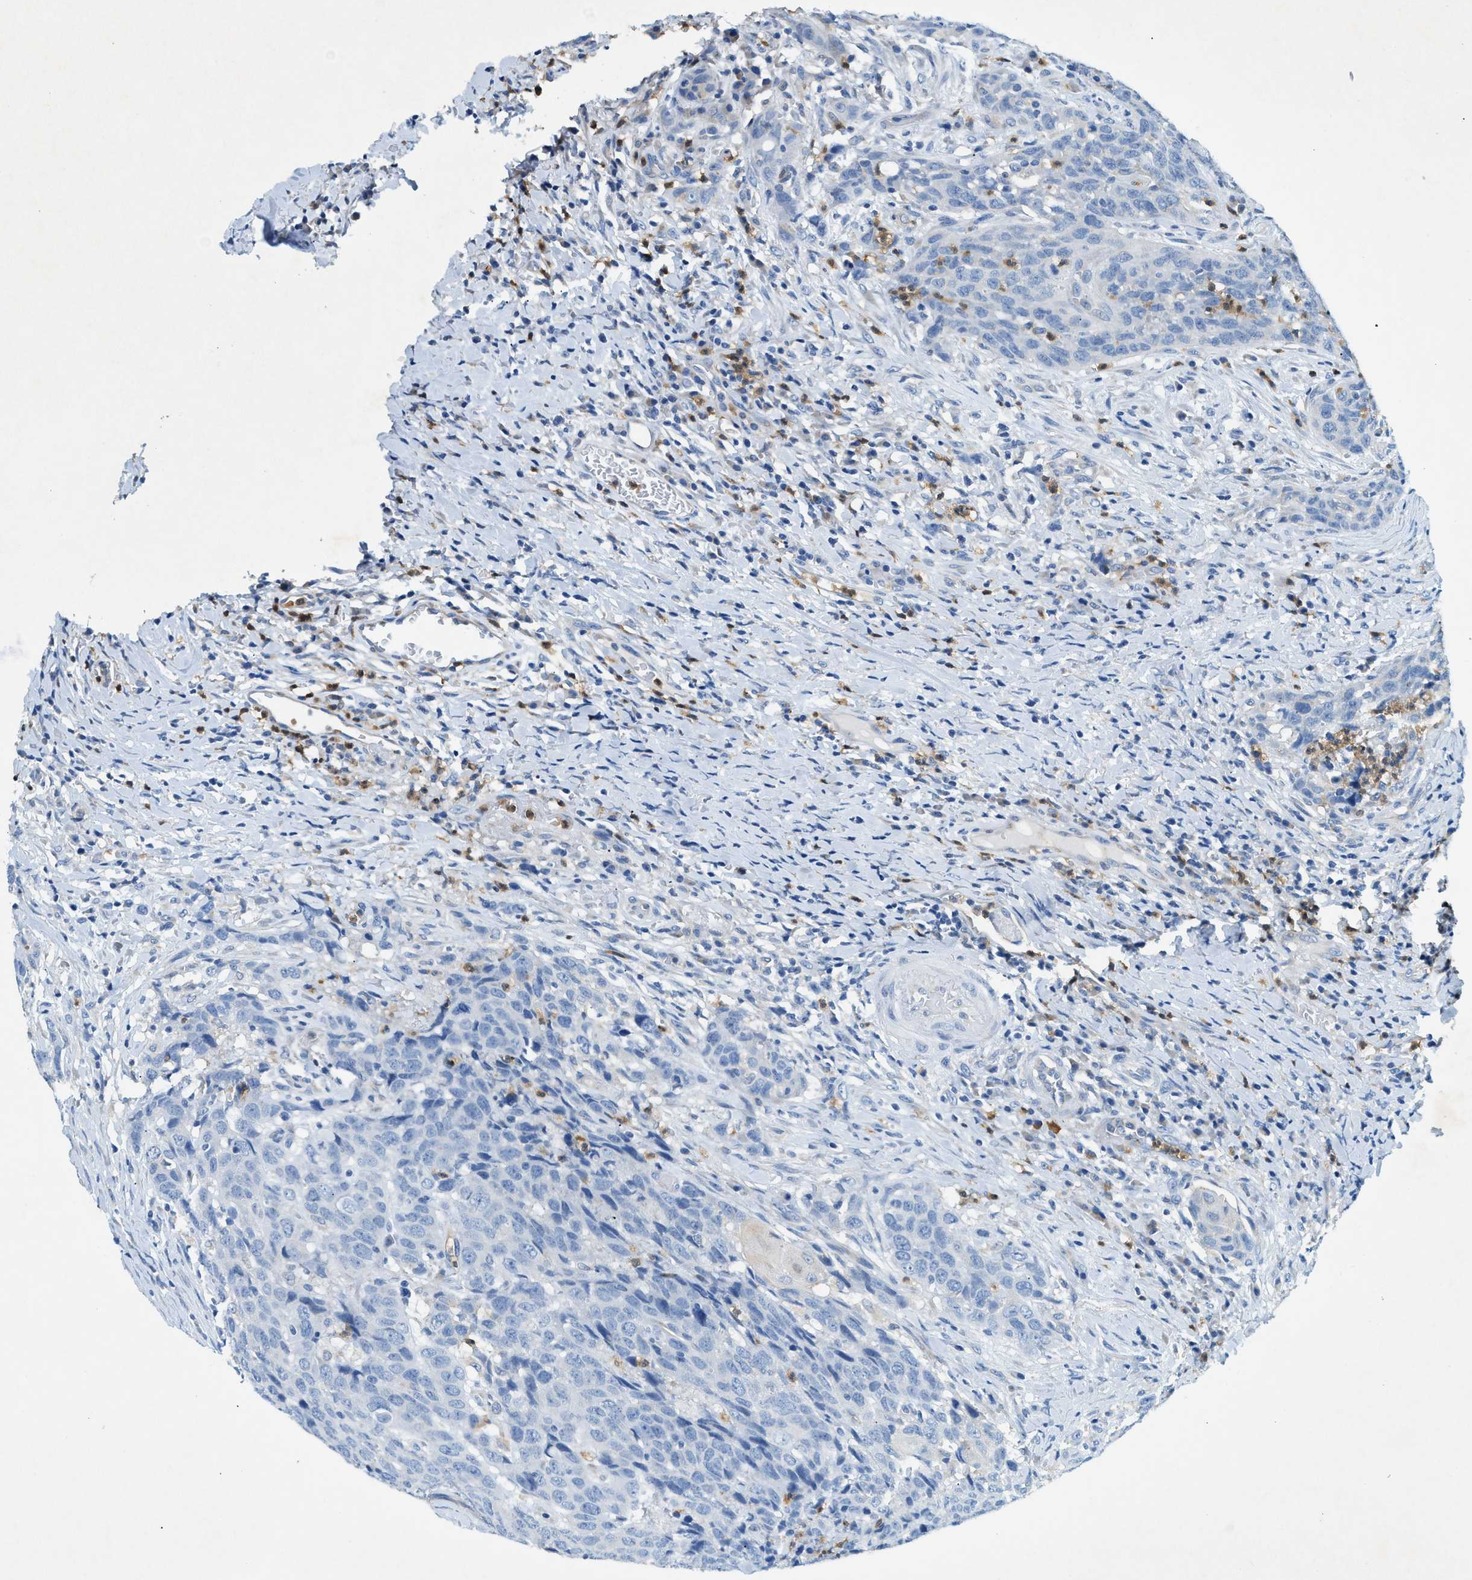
{"staining": {"intensity": "negative", "quantity": "none", "location": "none"}, "tissue": "head and neck cancer", "cell_type": "Tumor cells", "image_type": "cancer", "snomed": [{"axis": "morphology", "description": "Squamous cell carcinoma, NOS"}, {"axis": "topography", "description": "Head-Neck"}], "caption": "Tumor cells are negative for protein expression in human head and neck squamous cell carcinoma.", "gene": "ZDHHC13", "patient": {"sex": "male", "age": 66}}